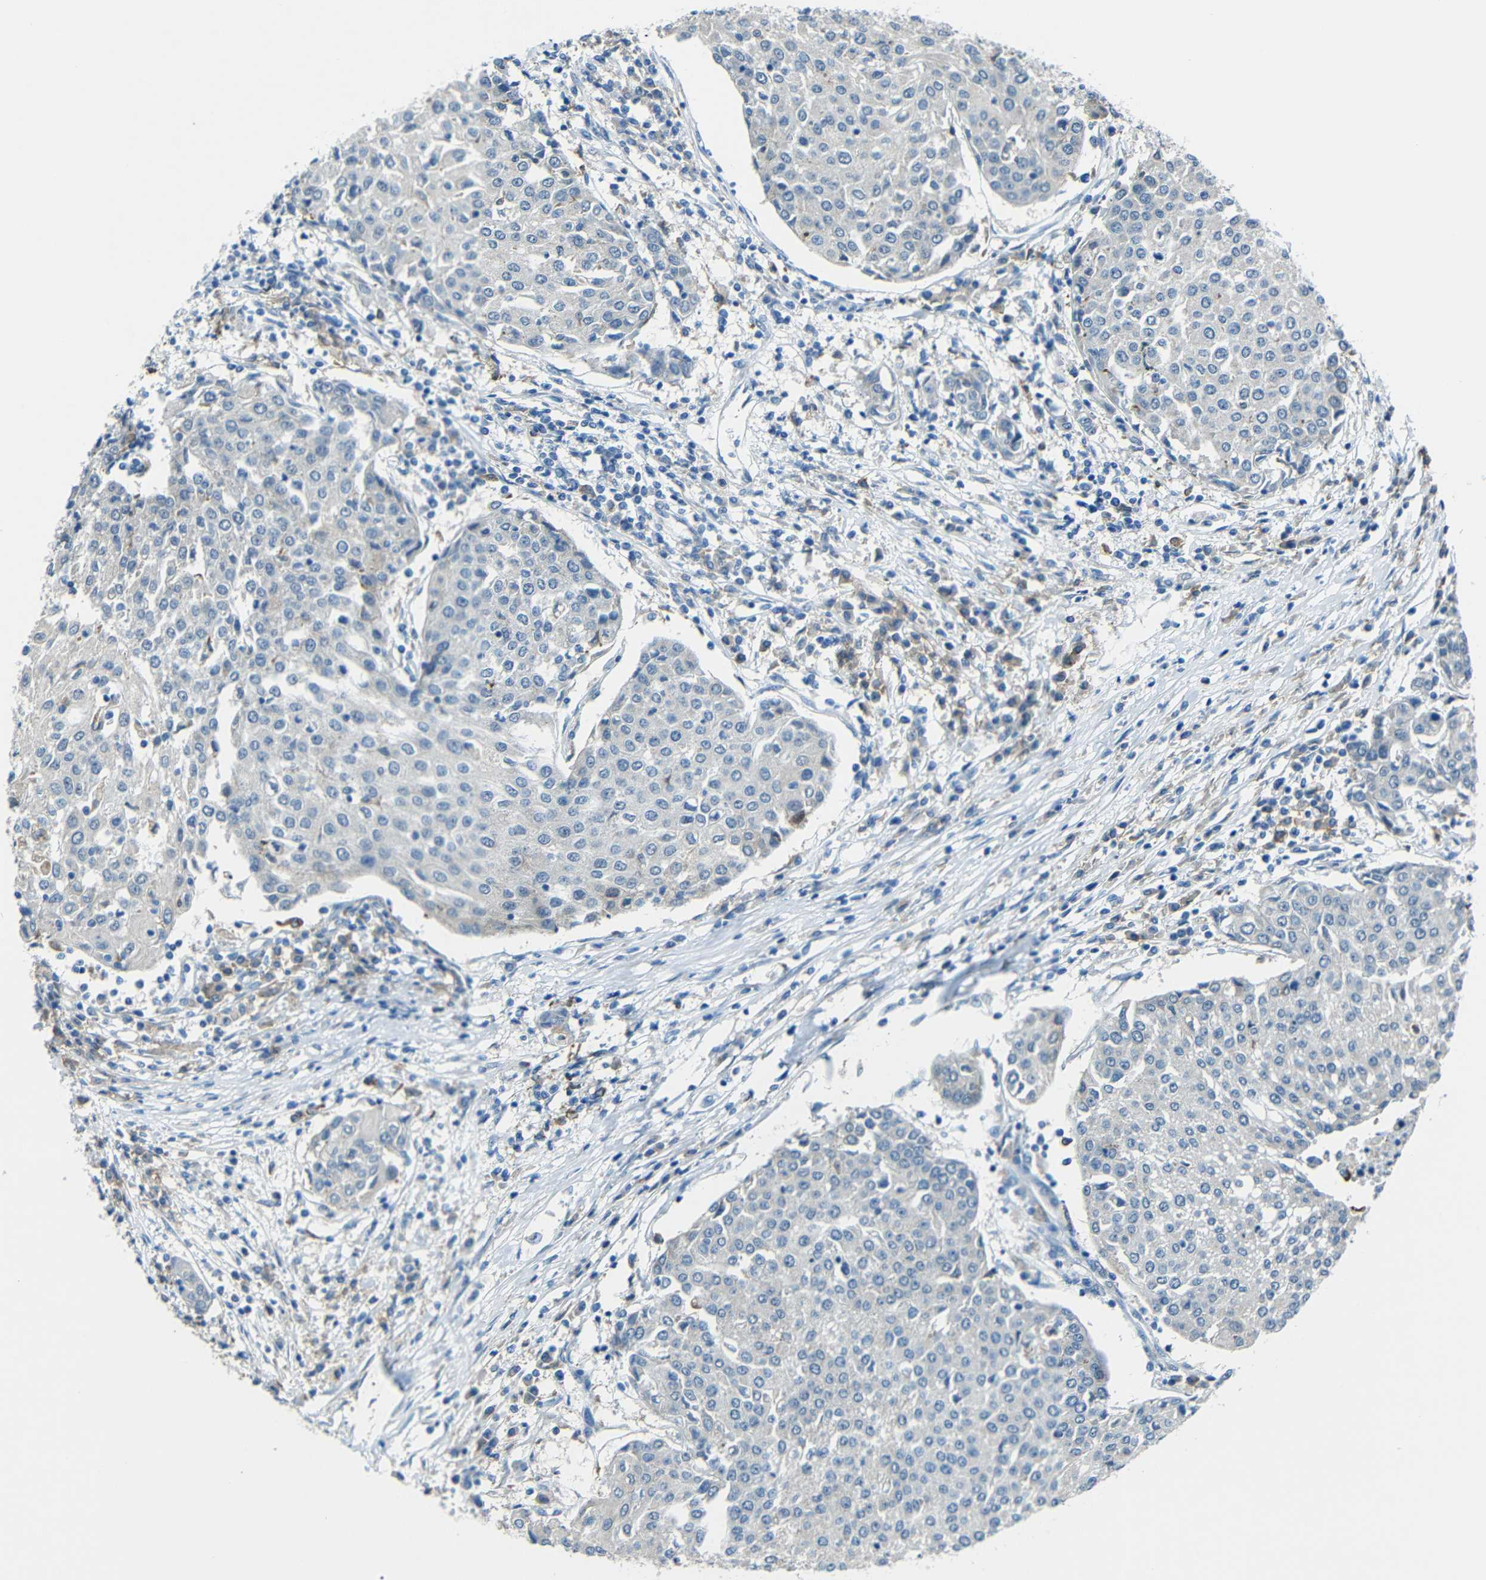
{"staining": {"intensity": "negative", "quantity": "none", "location": "none"}, "tissue": "urothelial cancer", "cell_type": "Tumor cells", "image_type": "cancer", "snomed": [{"axis": "morphology", "description": "Urothelial carcinoma, High grade"}, {"axis": "topography", "description": "Urinary bladder"}], "caption": "Photomicrograph shows no protein staining in tumor cells of urothelial cancer tissue. (DAB (3,3'-diaminobenzidine) immunohistochemistry, high magnification).", "gene": "ANKRD22", "patient": {"sex": "female", "age": 85}}